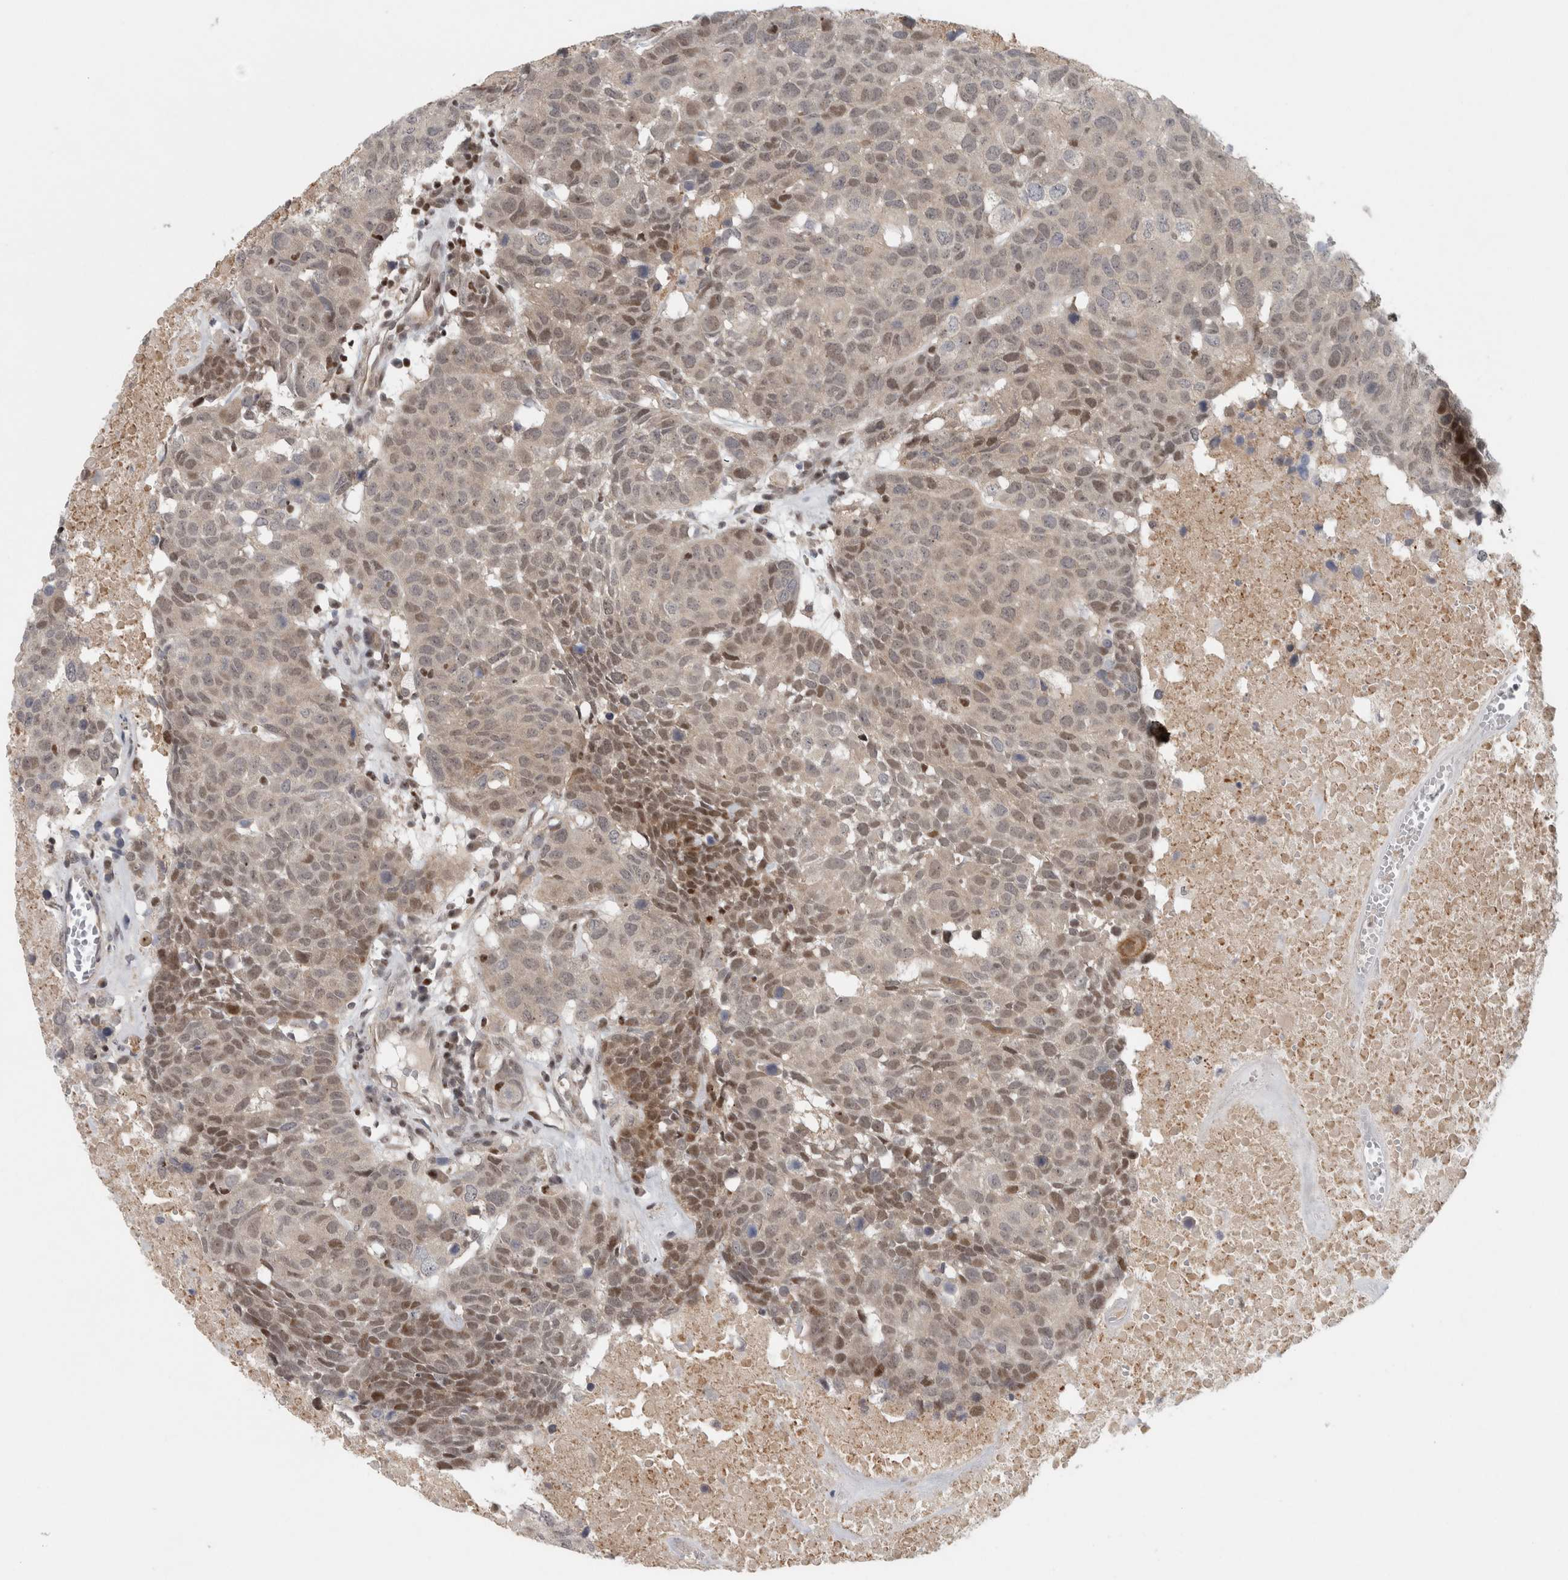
{"staining": {"intensity": "moderate", "quantity": "25%-75%", "location": "nuclear"}, "tissue": "head and neck cancer", "cell_type": "Tumor cells", "image_type": "cancer", "snomed": [{"axis": "morphology", "description": "Squamous cell carcinoma, NOS"}, {"axis": "topography", "description": "Head-Neck"}], "caption": "Human squamous cell carcinoma (head and neck) stained with a brown dye shows moderate nuclear positive expression in about 25%-75% of tumor cells.", "gene": "KDM8", "patient": {"sex": "male", "age": 66}}